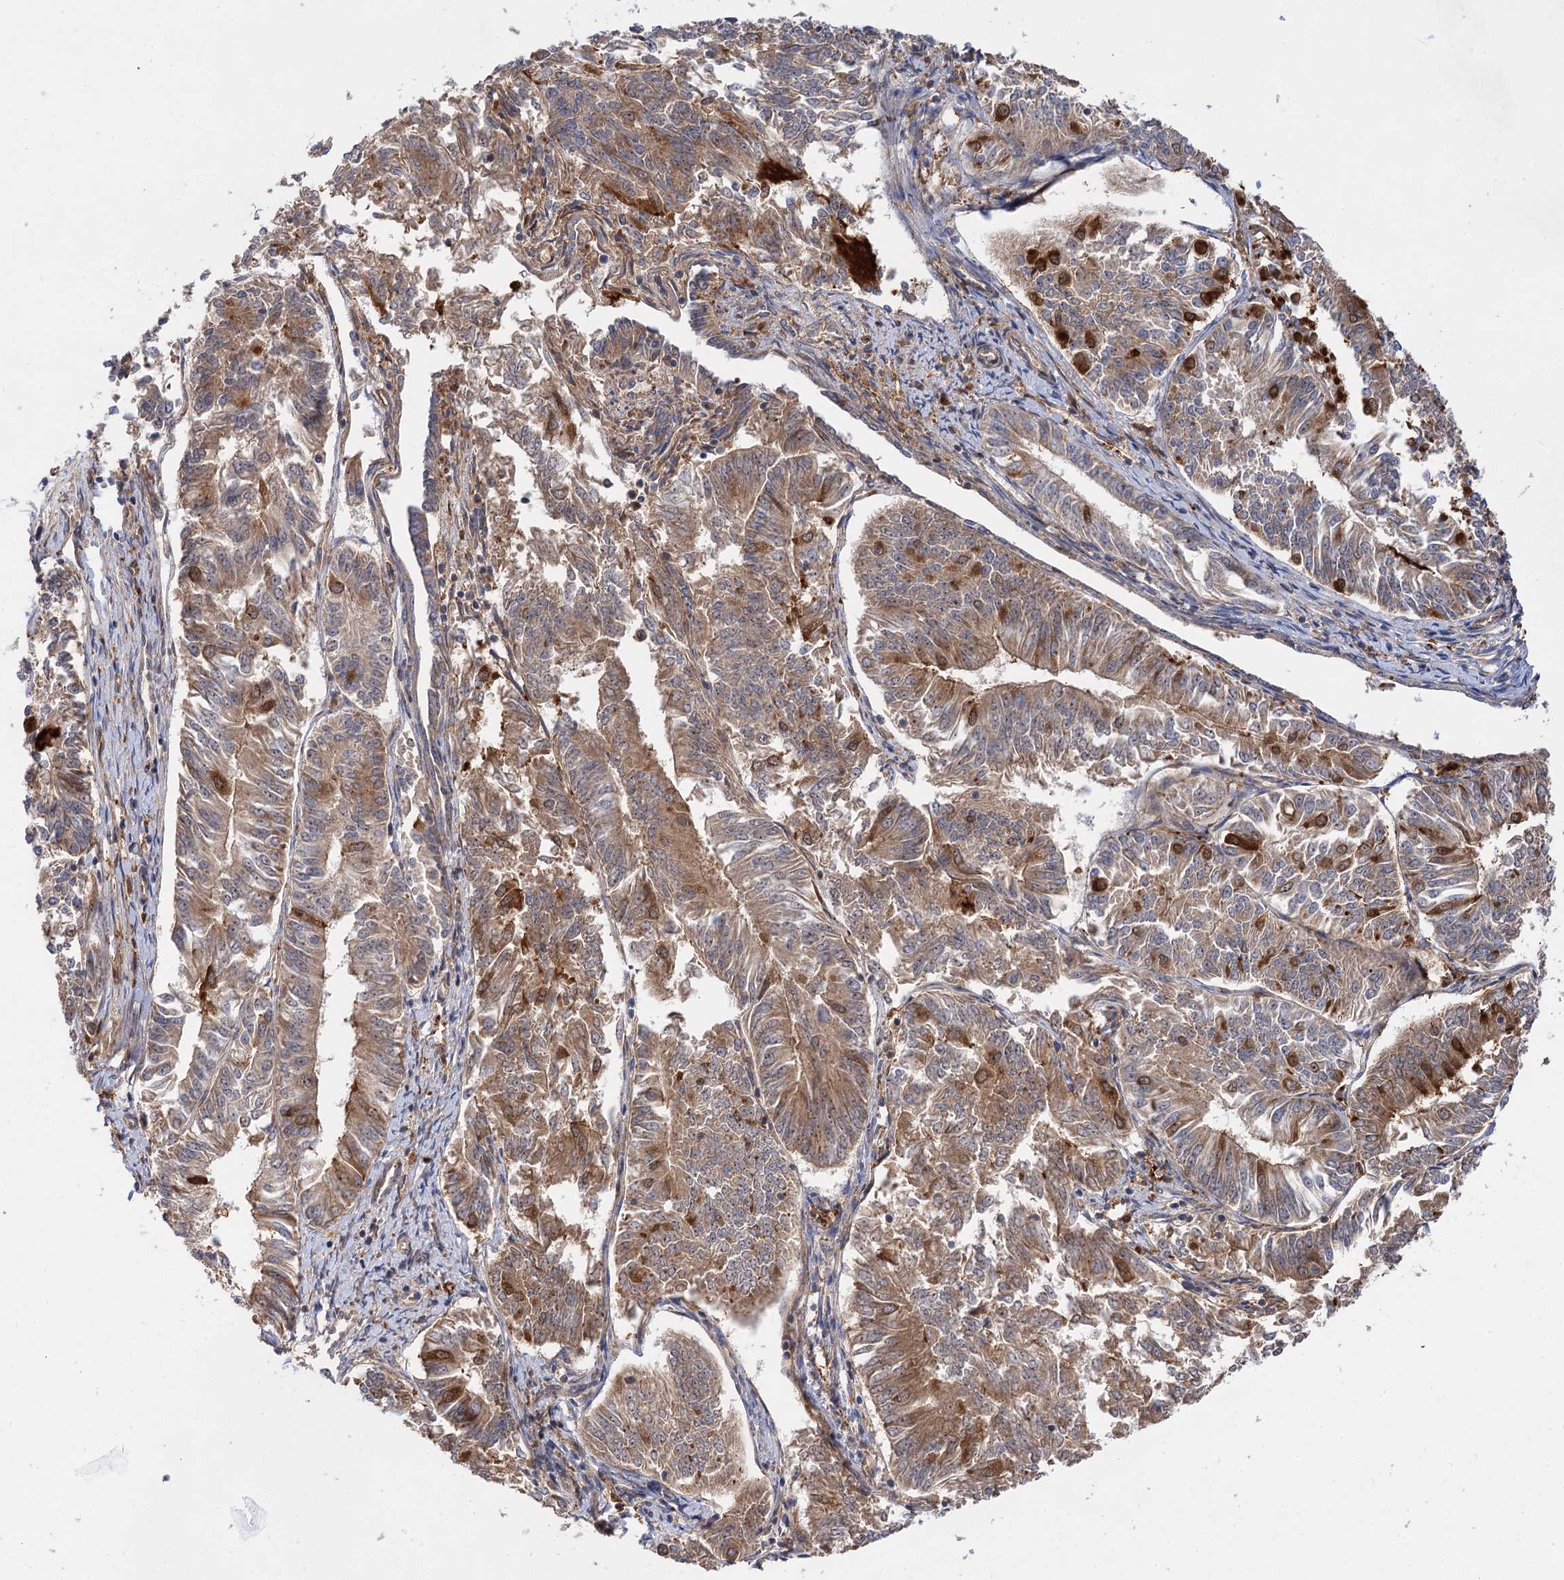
{"staining": {"intensity": "moderate", "quantity": ">75%", "location": "cytoplasmic/membranous"}, "tissue": "endometrial cancer", "cell_type": "Tumor cells", "image_type": "cancer", "snomed": [{"axis": "morphology", "description": "Adenocarcinoma, NOS"}, {"axis": "topography", "description": "Endometrium"}], "caption": "Moderate cytoplasmic/membranous protein positivity is identified in approximately >75% of tumor cells in adenocarcinoma (endometrial).", "gene": "PATL1", "patient": {"sex": "female", "age": 58}}